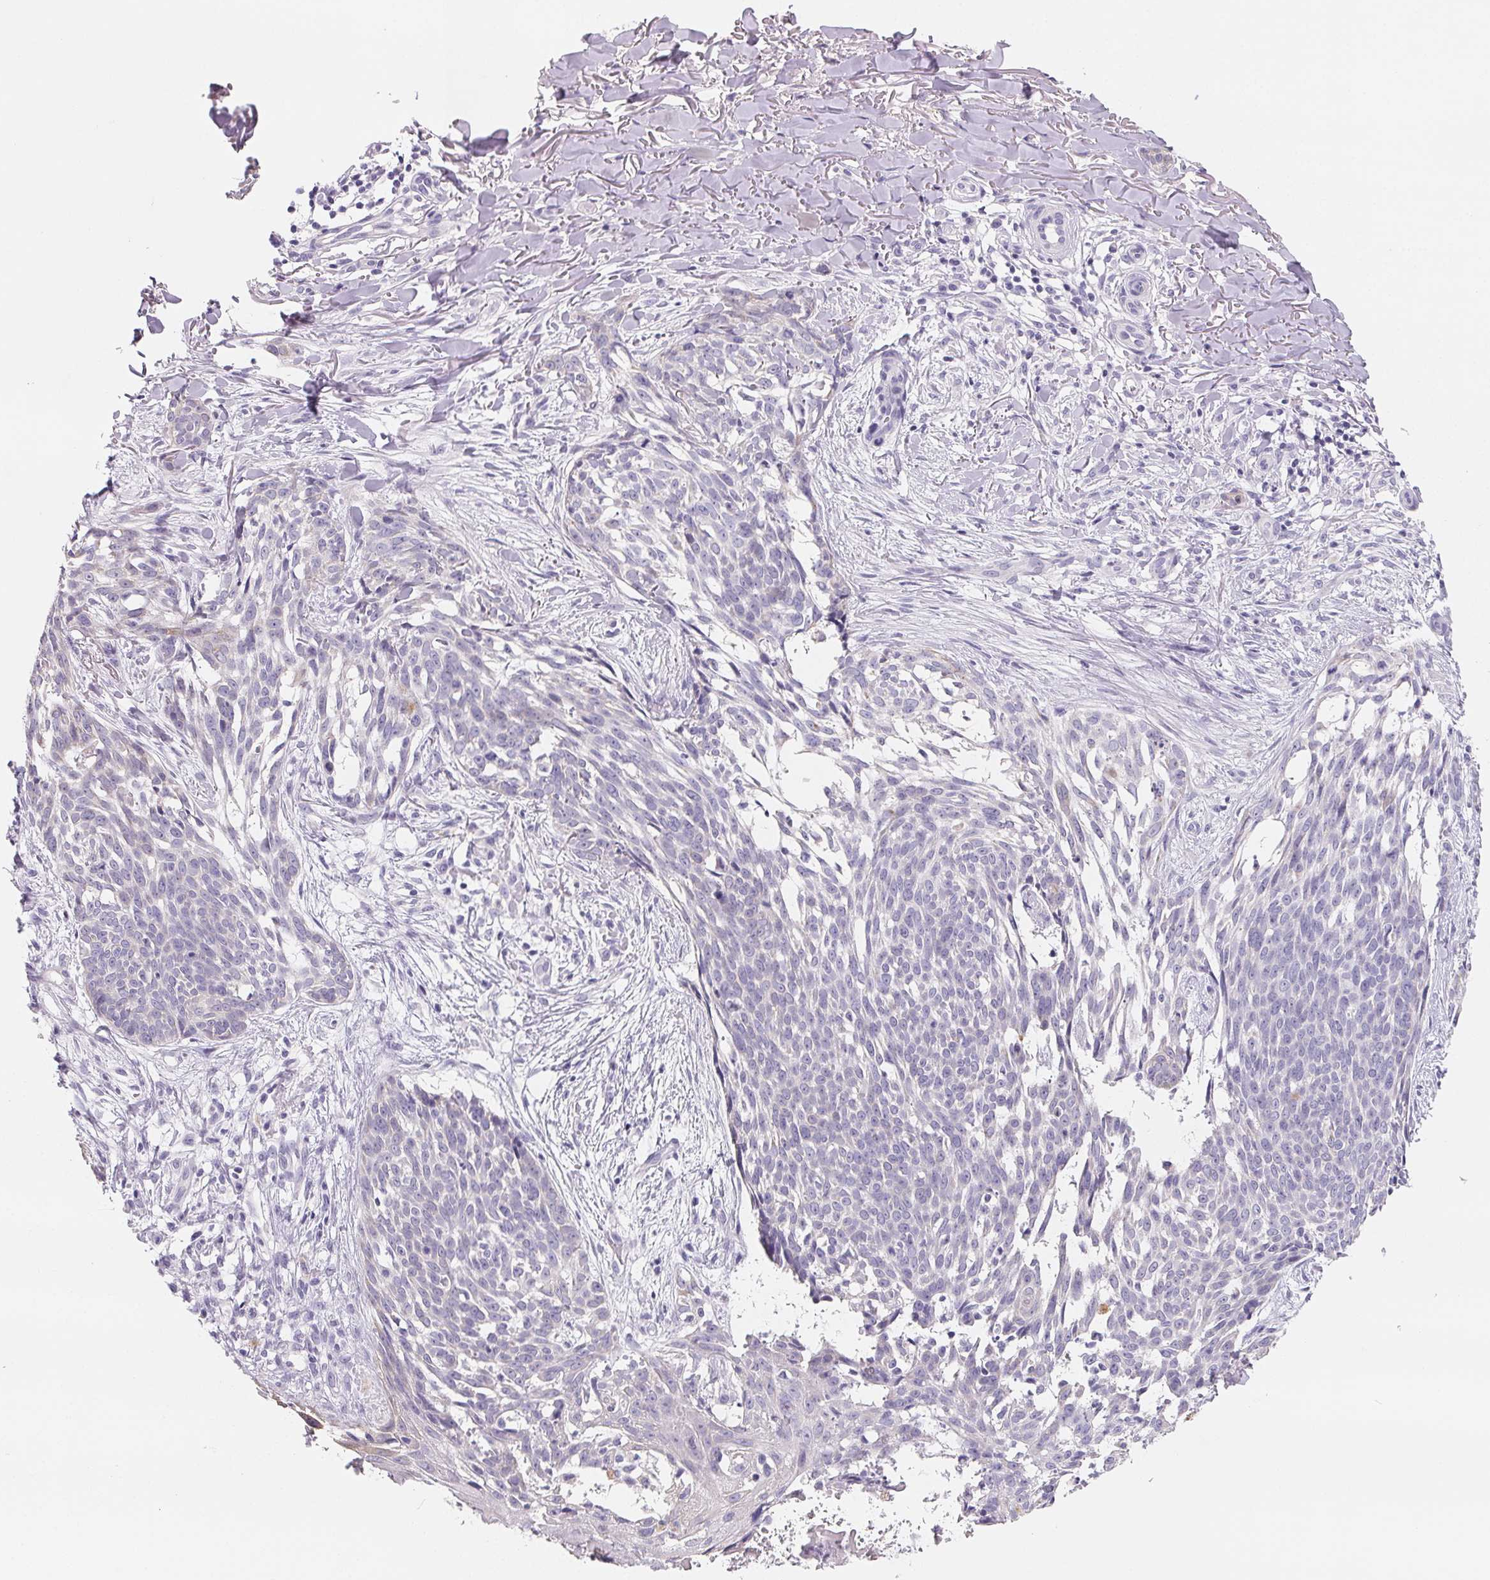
{"staining": {"intensity": "negative", "quantity": "none", "location": "none"}, "tissue": "skin cancer", "cell_type": "Tumor cells", "image_type": "cancer", "snomed": [{"axis": "morphology", "description": "Basal cell carcinoma"}, {"axis": "topography", "description": "Skin"}], "caption": "DAB (3,3'-diaminobenzidine) immunohistochemical staining of skin cancer exhibits no significant expression in tumor cells.", "gene": "FDX1", "patient": {"sex": "male", "age": 88}}